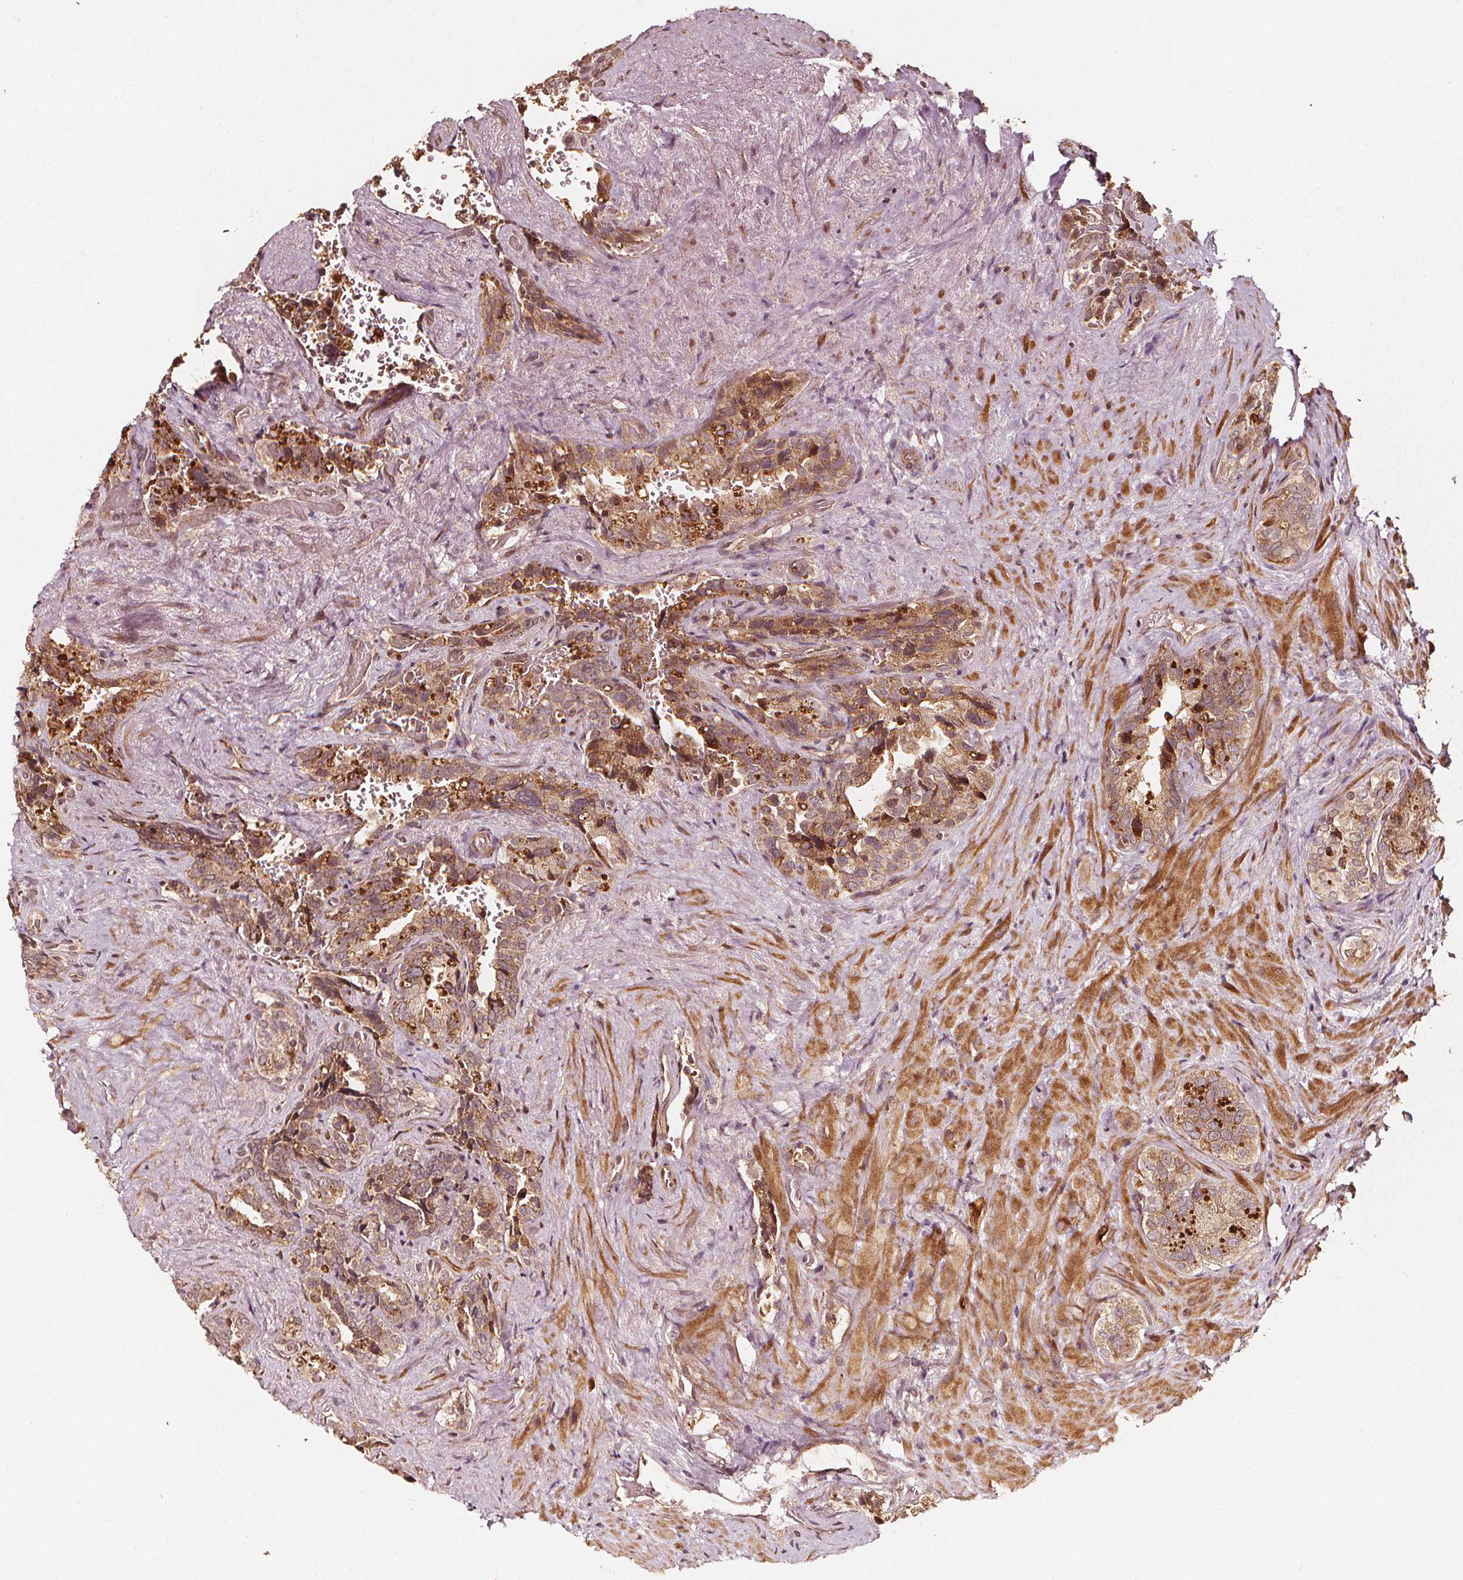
{"staining": {"intensity": "strong", "quantity": ">75%", "location": "cytoplasmic/membranous"}, "tissue": "seminal vesicle", "cell_type": "Glandular cells", "image_type": "normal", "snomed": [{"axis": "morphology", "description": "Normal tissue, NOS"}, {"axis": "topography", "description": "Seminal veicle"}], "caption": "Immunohistochemical staining of unremarkable seminal vesicle reveals strong cytoplasmic/membranous protein positivity in about >75% of glandular cells.", "gene": "NPC1", "patient": {"sex": "male", "age": 69}}